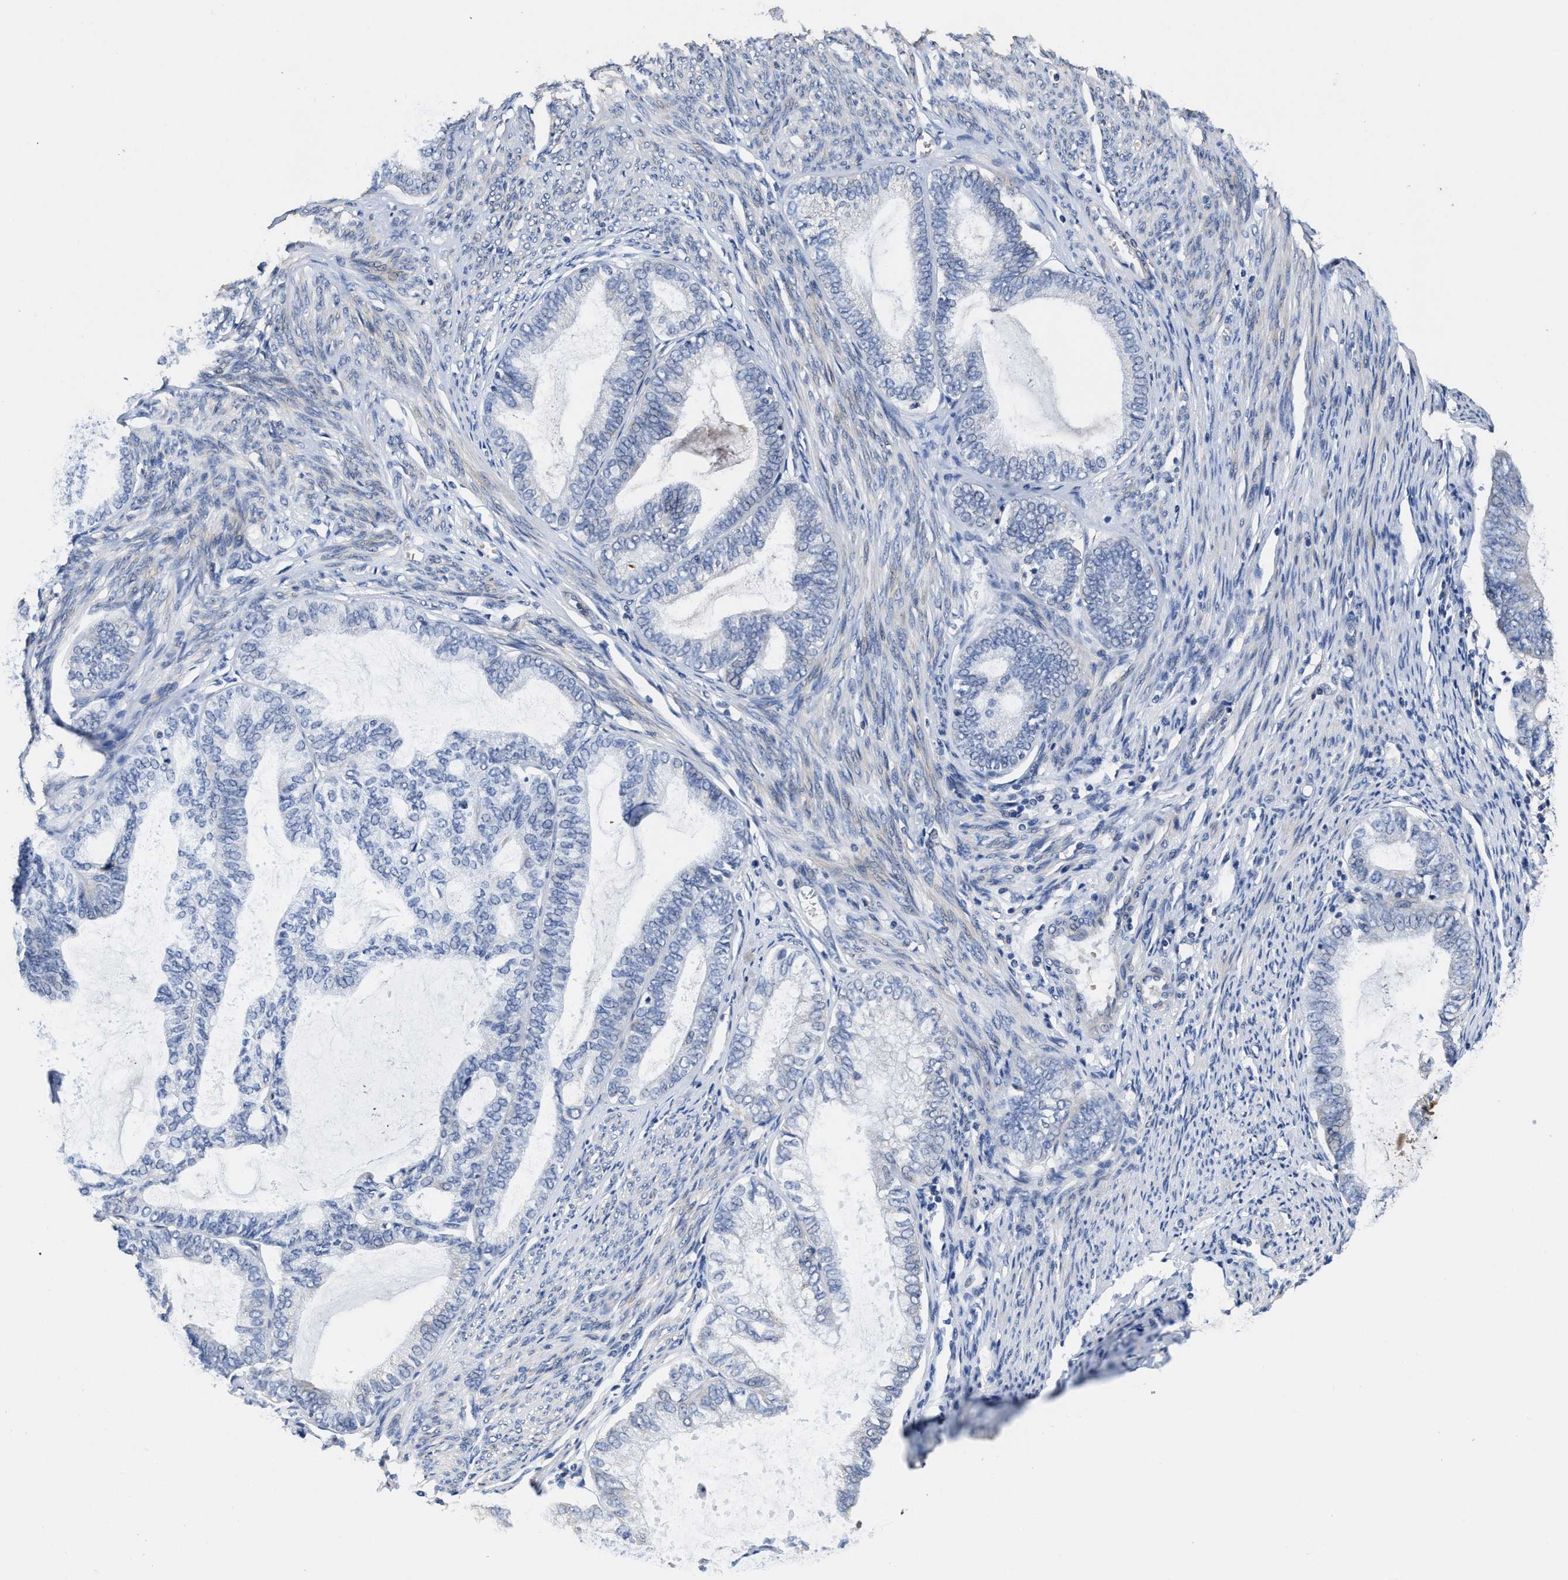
{"staining": {"intensity": "negative", "quantity": "none", "location": "none"}, "tissue": "endometrial cancer", "cell_type": "Tumor cells", "image_type": "cancer", "snomed": [{"axis": "morphology", "description": "Adenocarcinoma, NOS"}, {"axis": "topography", "description": "Endometrium"}], "caption": "Adenocarcinoma (endometrial) was stained to show a protein in brown. There is no significant staining in tumor cells.", "gene": "ZFAT", "patient": {"sex": "female", "age": 86}}